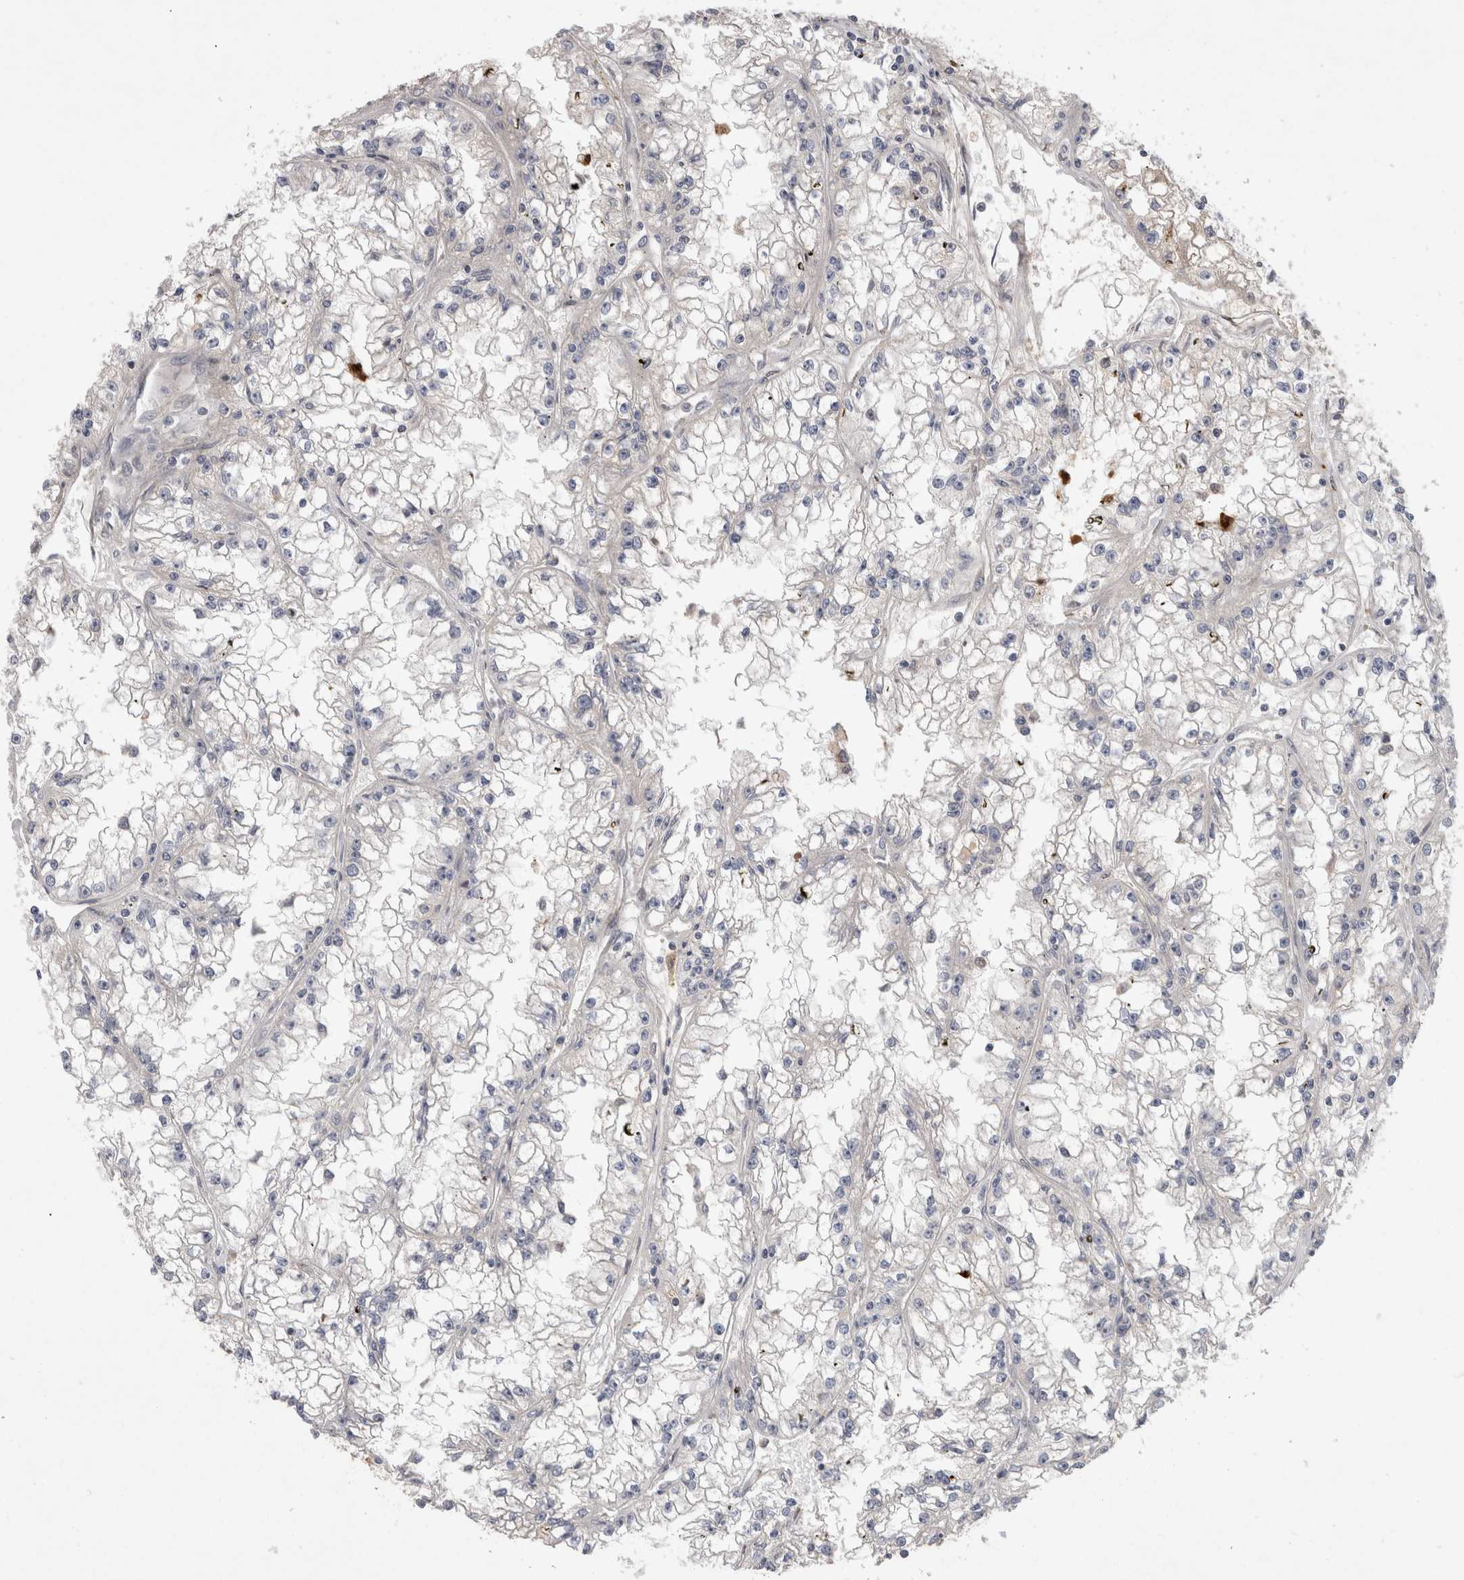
{"staining": {"intensity": "negative", "quantity": "none", "location": "none"}, "tissue": "renal cancer", "cell_type": "Tumor cells", "image_type": "cancer", "snomed": [{"axis": "morphology", "description": "Adenocarcinoma, NOS"}, {"axis": "topography", "description": "Kidney"}], "caption": "Immunohistochemistry (IHC) histopathology image of neoplastic tissue: renal adenocarcinoma stained with DAB (3,3'-diaminobenzidine) demonstrates no significant protein expression in tumor cells.", "gene": "DARS2", "patient": {"sex": "male", "age": 56}}